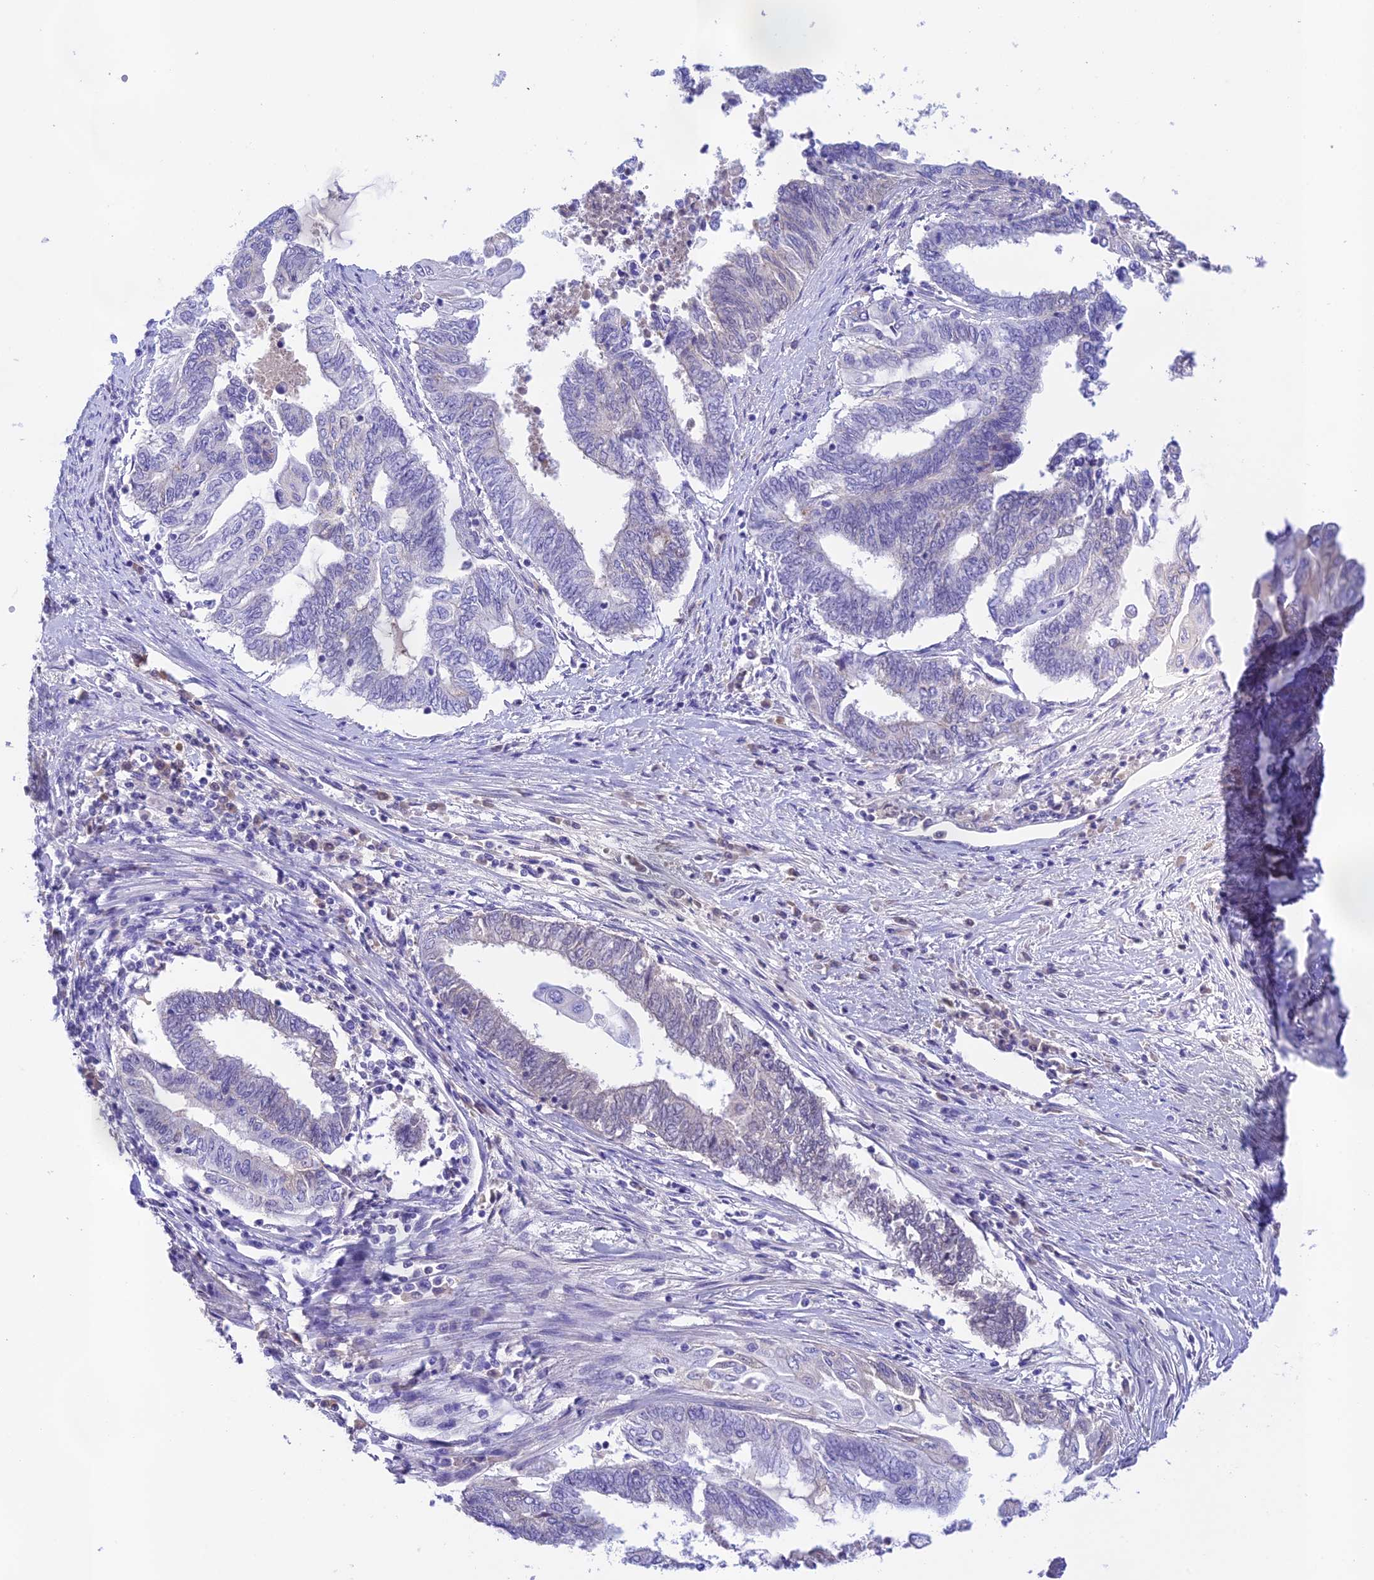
{"staining": {"intensity": "negative", "quantity": "none", "location": "none"}, "tissue": "endometrial cancer", "cell_type": "Tumor cells", "image_type": "cancer", "snomed": [{"axis": "morphology", "description": "Adenocarcinoma, NOS"}, {"axis": "topography", "description": "Uterus"}, {"axis": "topography", "description": "Endometrium"}], "caption": "This is an IHC photomicrograph of endometrial cancer (adenocarcinoma). There is no positivity in tumor cells.", "gene": "THAP11", "patient": {"sex": "female", "age": 70}}